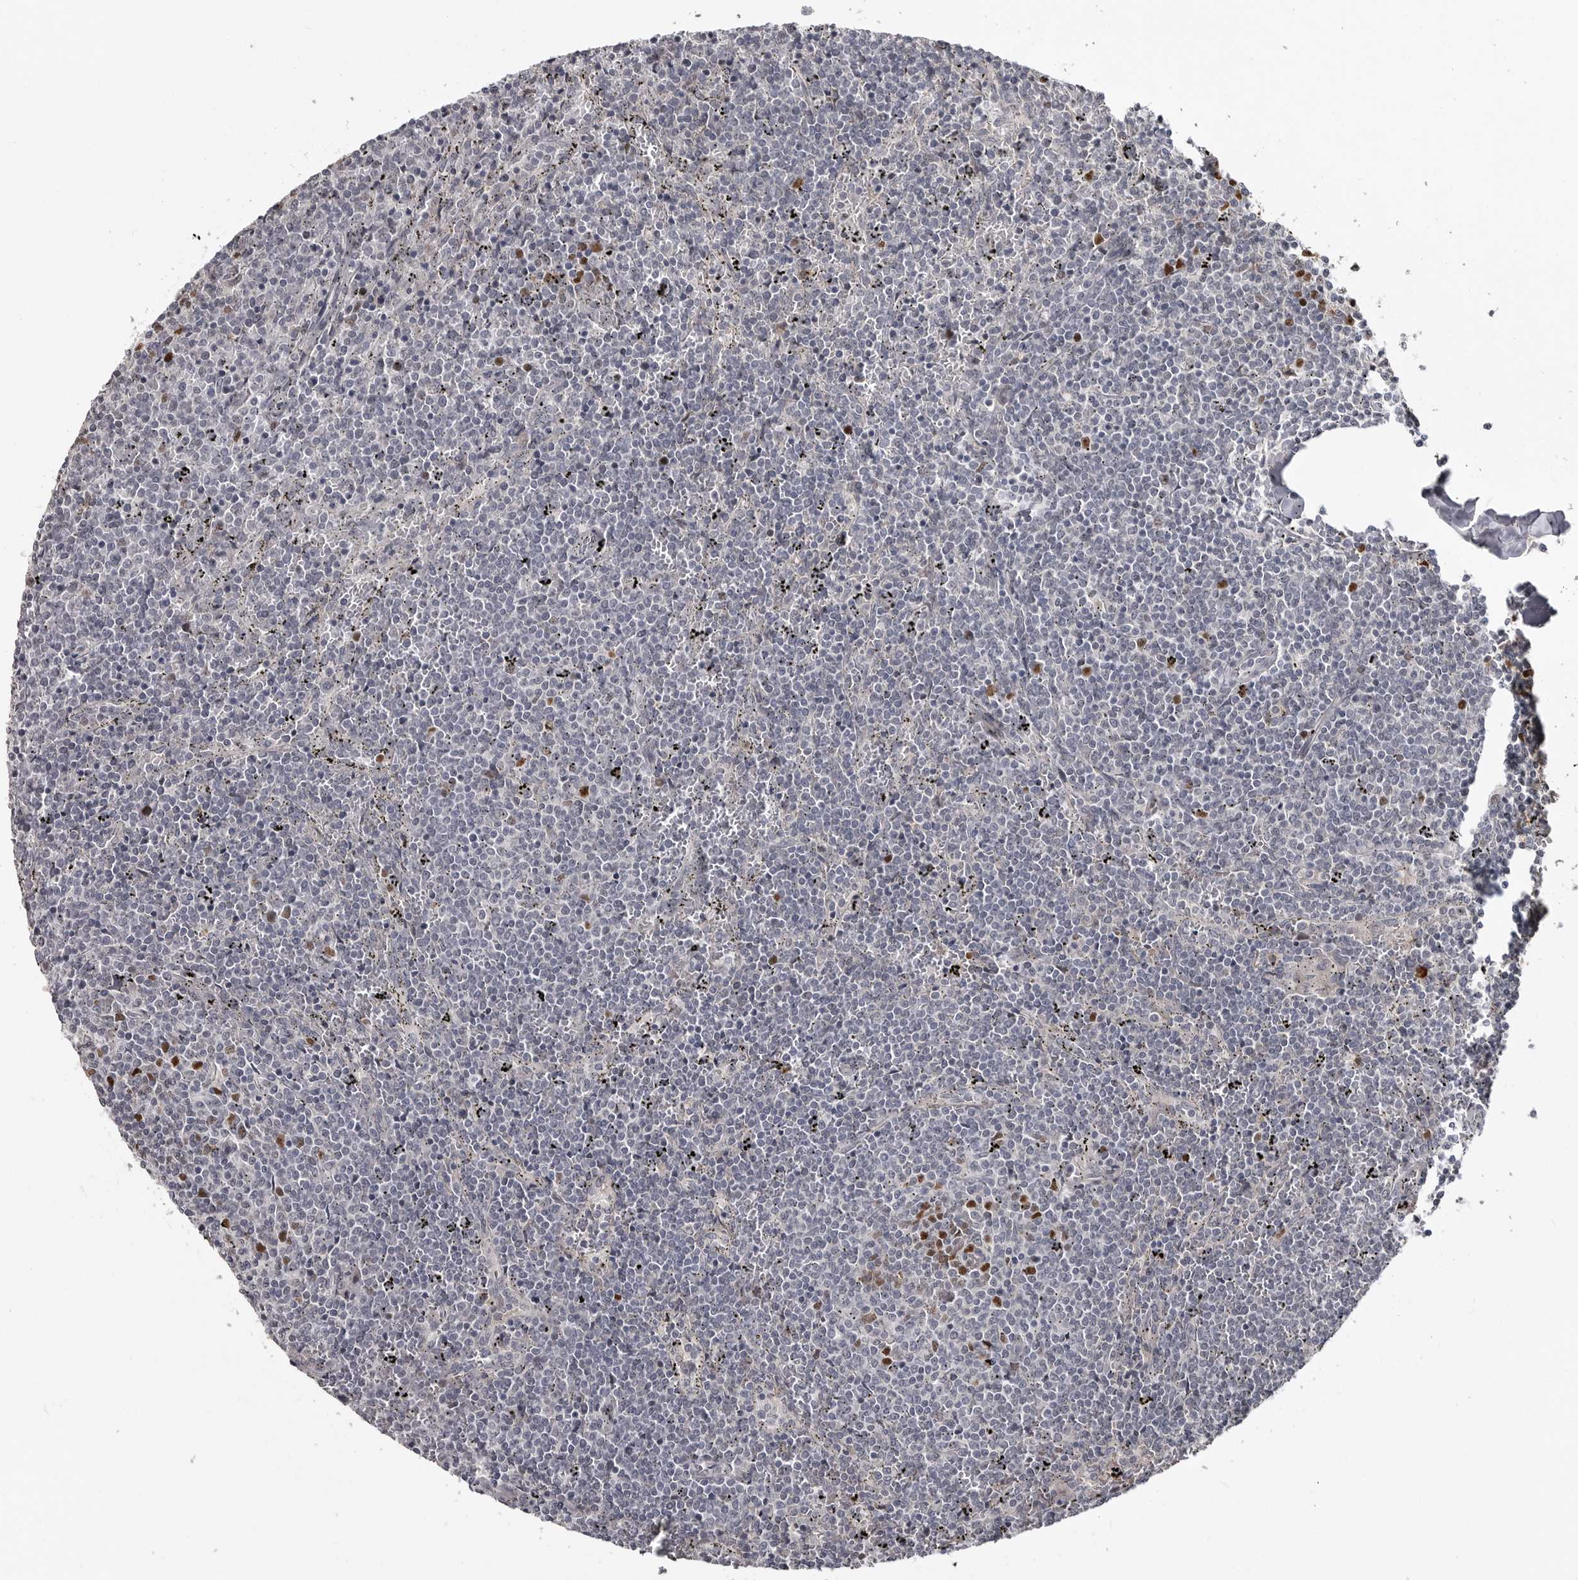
{"staining": {"intensity": "moderate", "quantity": "<25%", "location": "cytoplasmic/membranous,nuclear"}, "tissue": "lymphoma", "cell_type": "Tumor cells", "image_type": "cancer", "snomed": [{"axis": "morphology", "description": "Malignant lymphoma, non-Hodgkin's type, Low grade"}, {"axis": "topography", "description": "Spleen"}], "caption": "High-power microscopy captured an IHC image of low-grade malignant lymphoma, non-Hodgkin's type, revealing moderate cytoplasmic/membranous and nuclear staining in approximately <25% of tumor cells.", "gene": "ZNF277", "patient": {"sex": "female", "age": 50}}